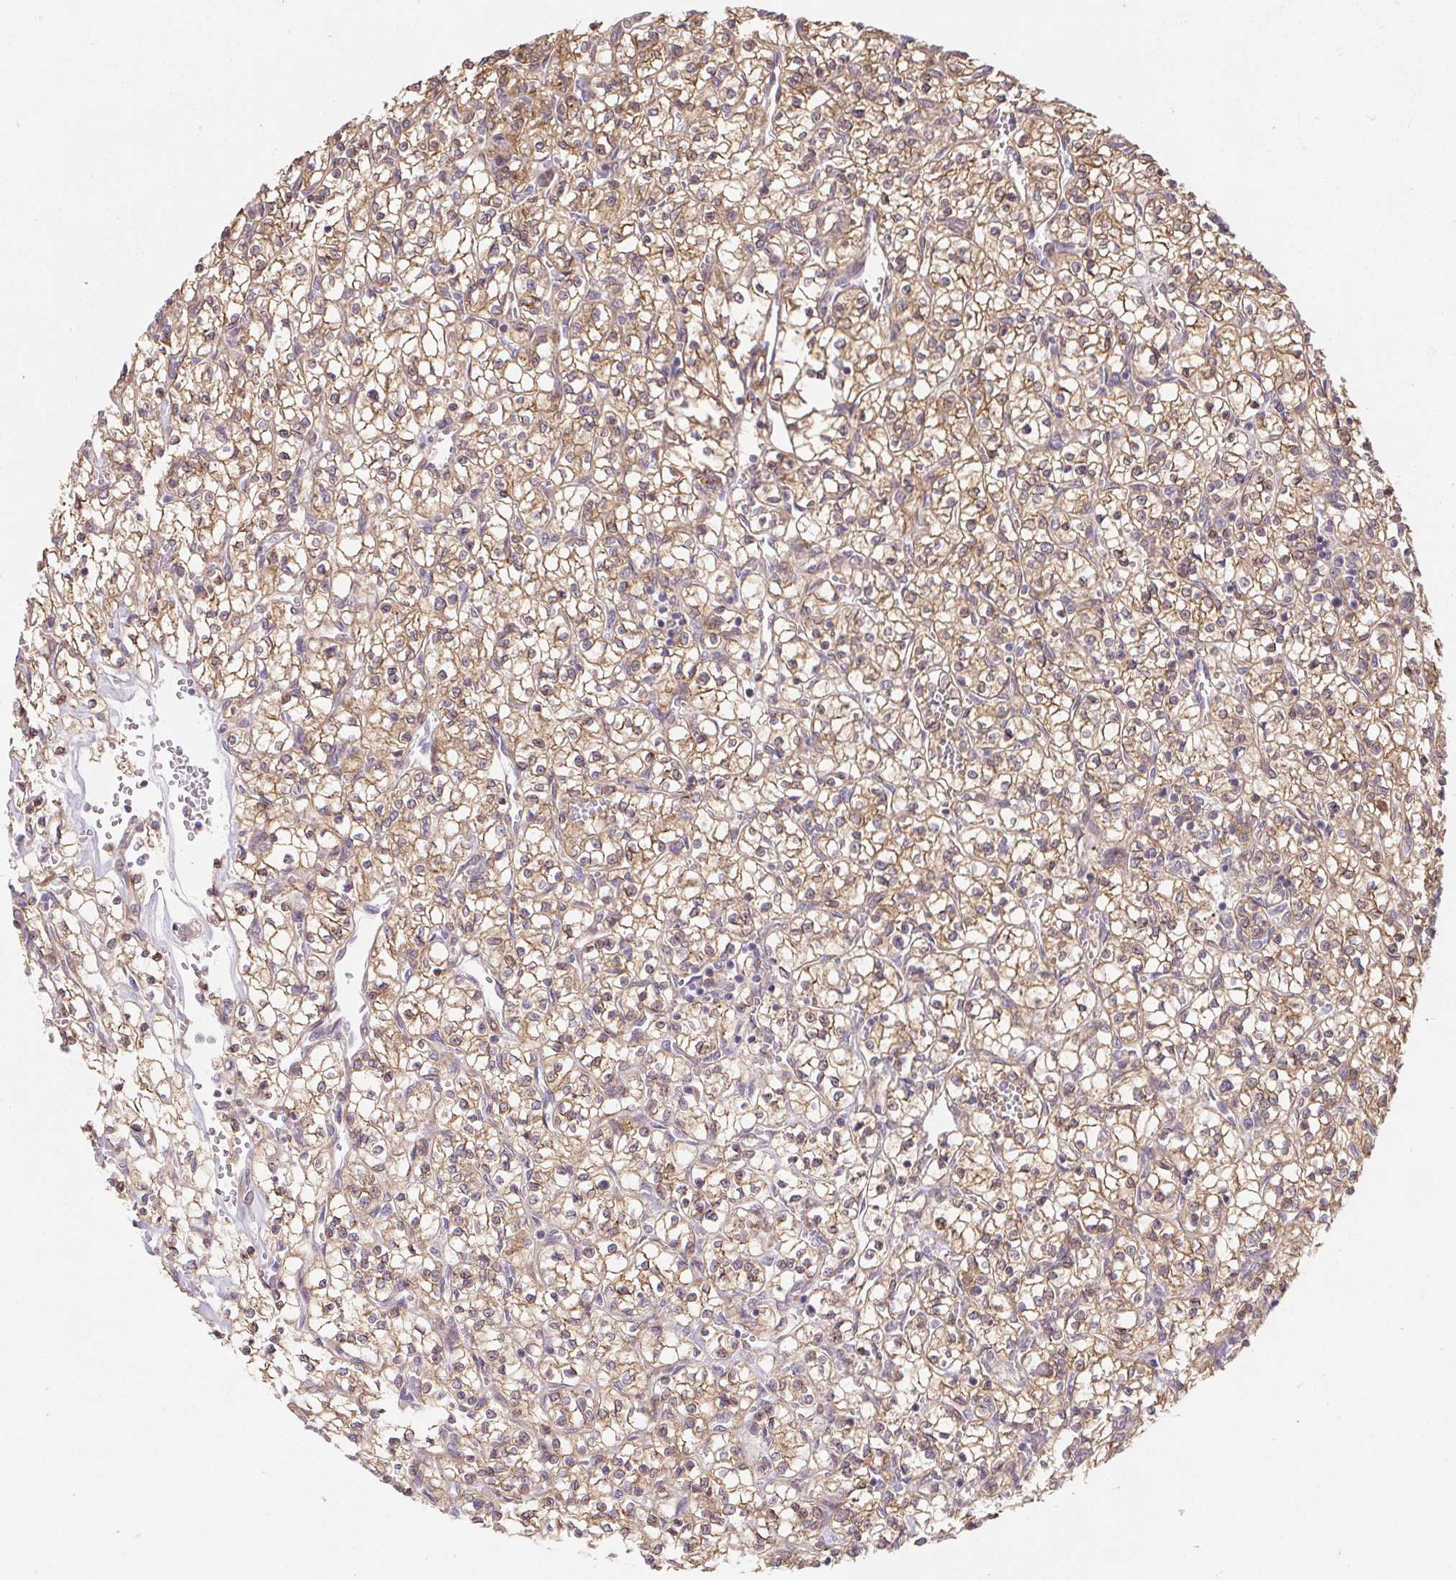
{"staining": {"intensity": "weak", "quantity": ">75%", "location": "cytoplasmic/membranous"}, "tissue": "renal cancer", "cell_type": "Tumor cells", "image_type": "cancer", "snomed": [{"axis": "morphology", "description": "Adenocarcinoma, NOS"}, {"axis": "topography", "description": "Kidney"}], "caption": "Renal cancer stained with immunohistochemistry shows weak cytoplasmic/membranous staining in about >75% of tumor cells.", "gene": "LYPD5", "patient": {"sex": "female", "age": 64}}